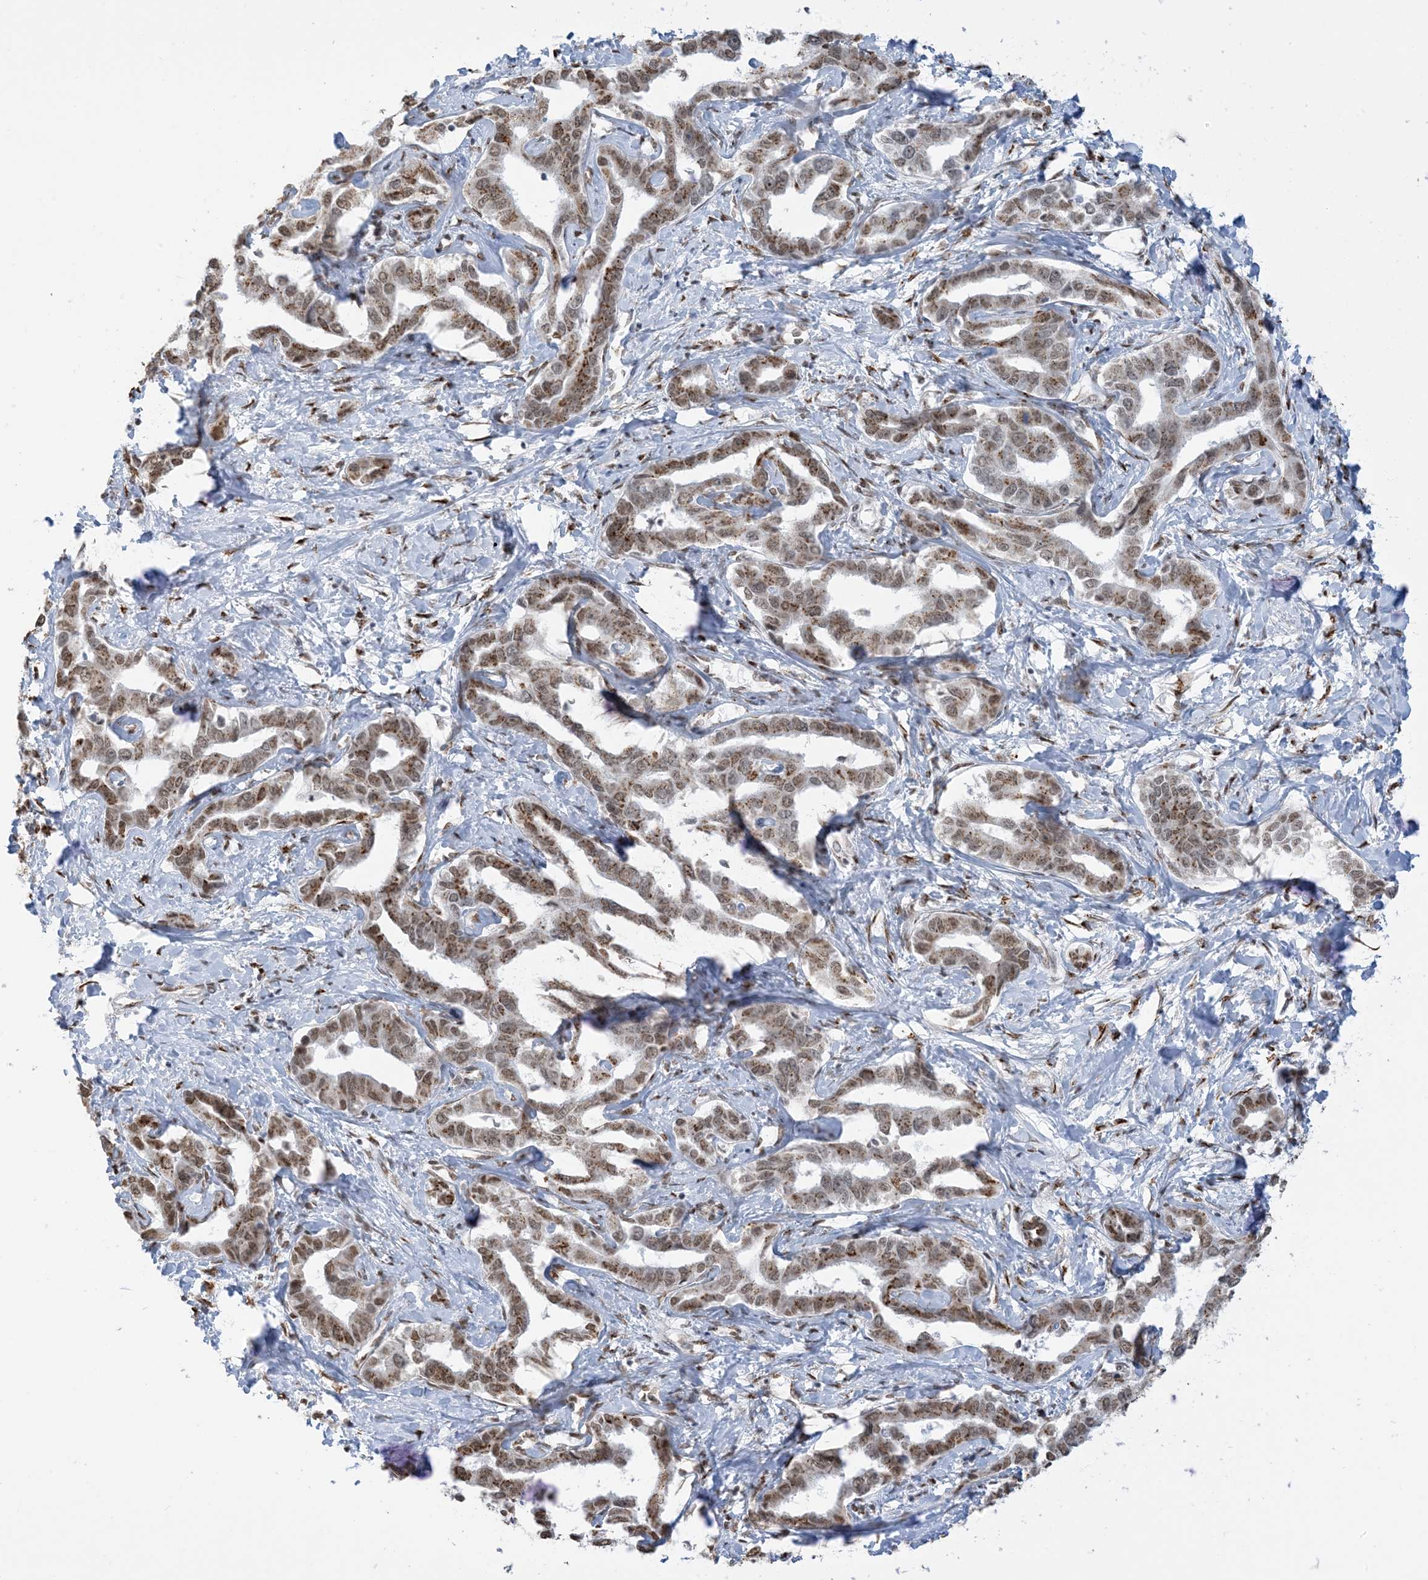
{"staining": {"intensity": "moderate", "quantity": ">75%", "location": "cytoplasmic/membranous,nuclear"}, "tissue": "liver cancer", "cell_type": "Tumor cells", "image_type": "cancer", "snomed": [{"axis": "morphology", "description": "Cholangiocarcinoma"}, {"axis": "topography", "description": "Liver"}], "caption": "A photomicrograph showing moderate cytoplasmic/membranous and nuclear positivity in about >75% of tumor cells in liver cholangiocarcinoma, as visualized by brown immunohistochemical staining.", "gene": "GPR107", "patient": {"sex": "male", "age": 59}}